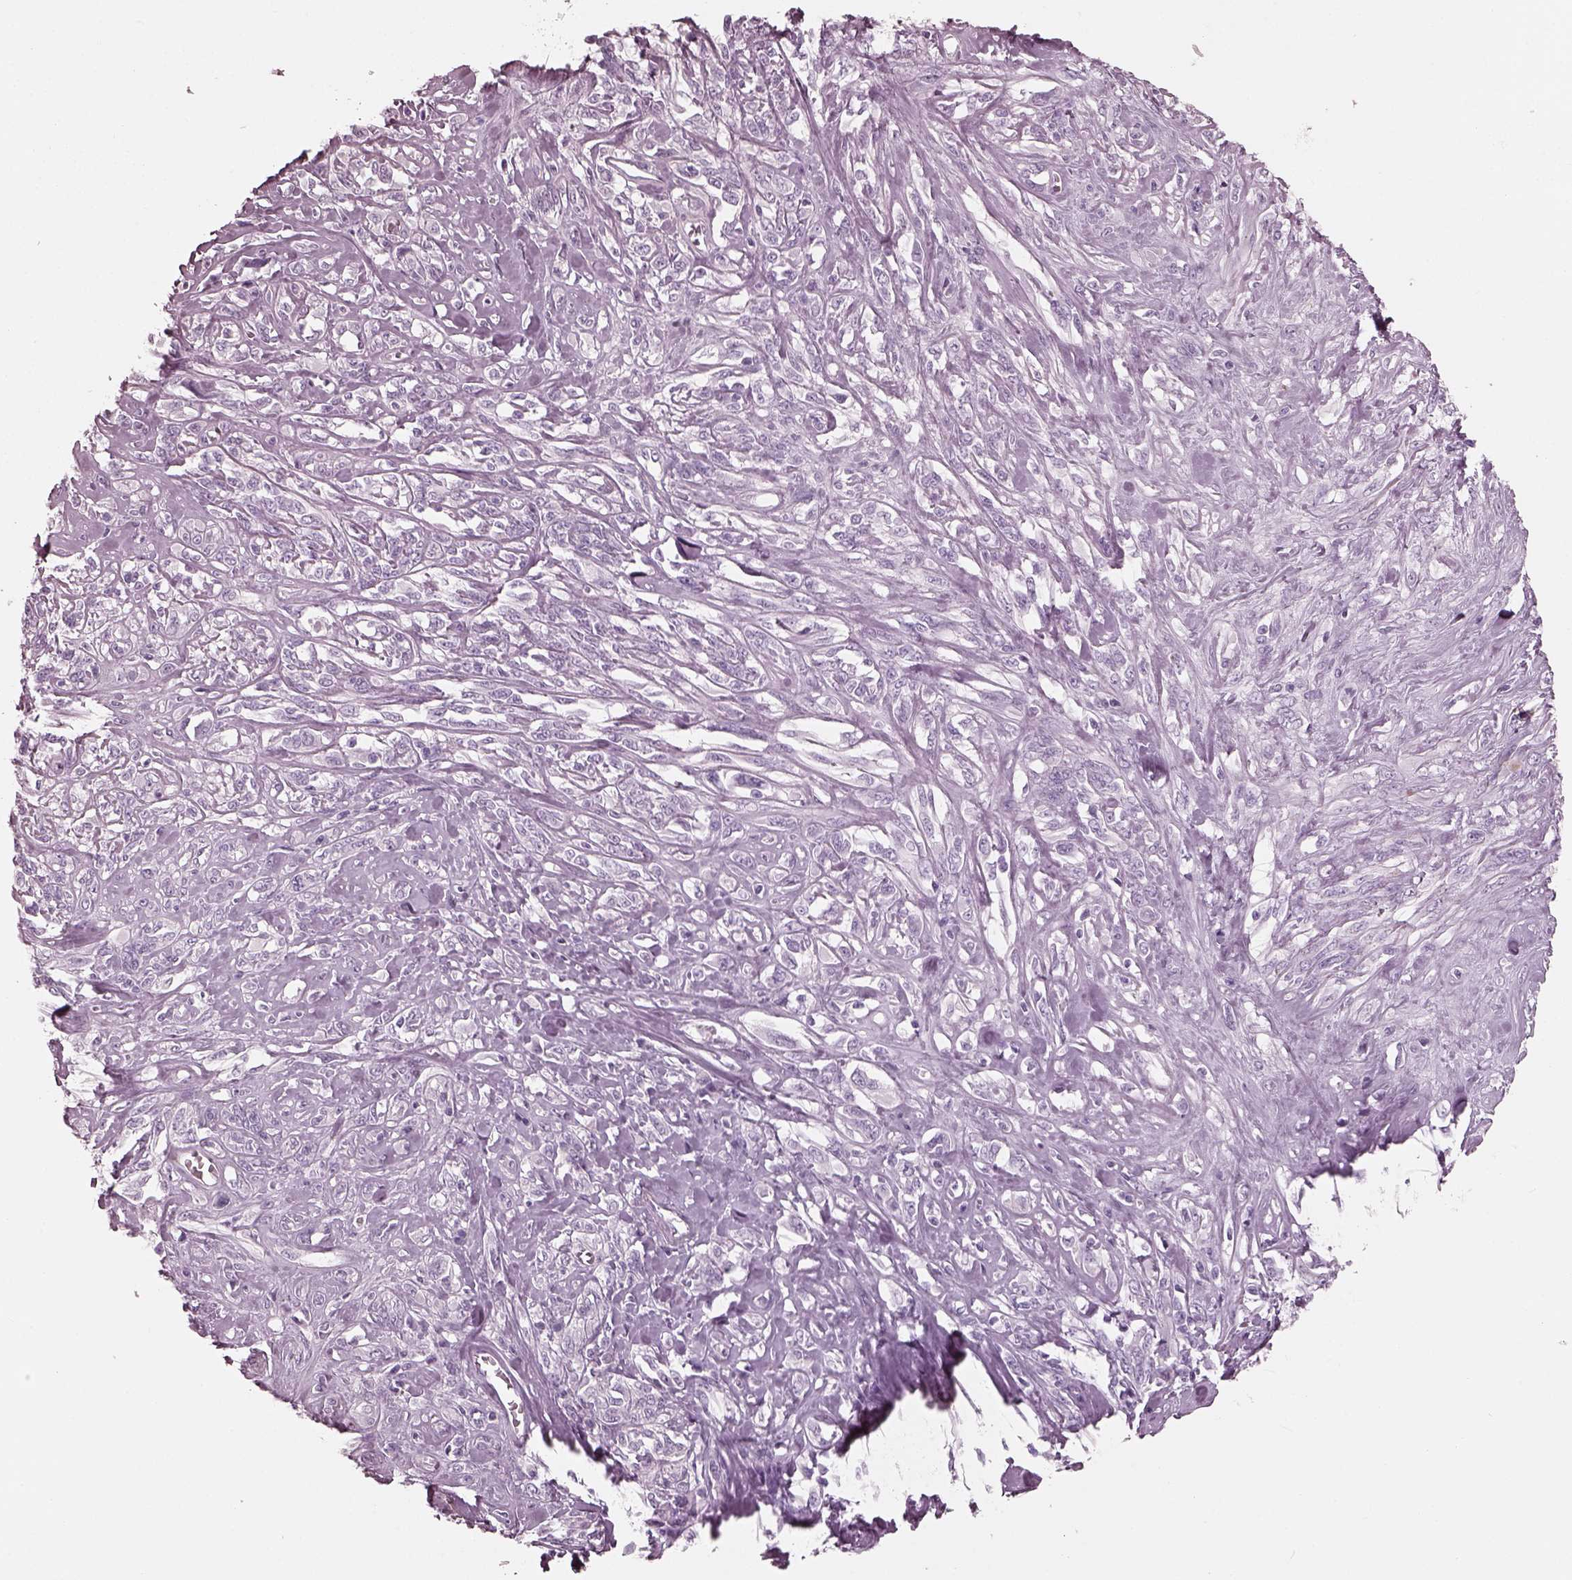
{"staining": {"intensity": "negative", "quantity": "none", "location": "none"}, "tissue": "melanoma", "cell_type": "Tumor cells", "image_type": "cancer", "snomed": [{"axis": "morphology", "description": "Malignant melanoma, NOS"}, {"axis": "topography", "description": "Skin"}], "caption": "IHC histopathology image of neoplastic tissue: human malignant melanoma stained with DAB demonstrates no significant protein expression in tumor cells.", "gene": "FABP9", "patient": {"sex": "female", "age": 91}}